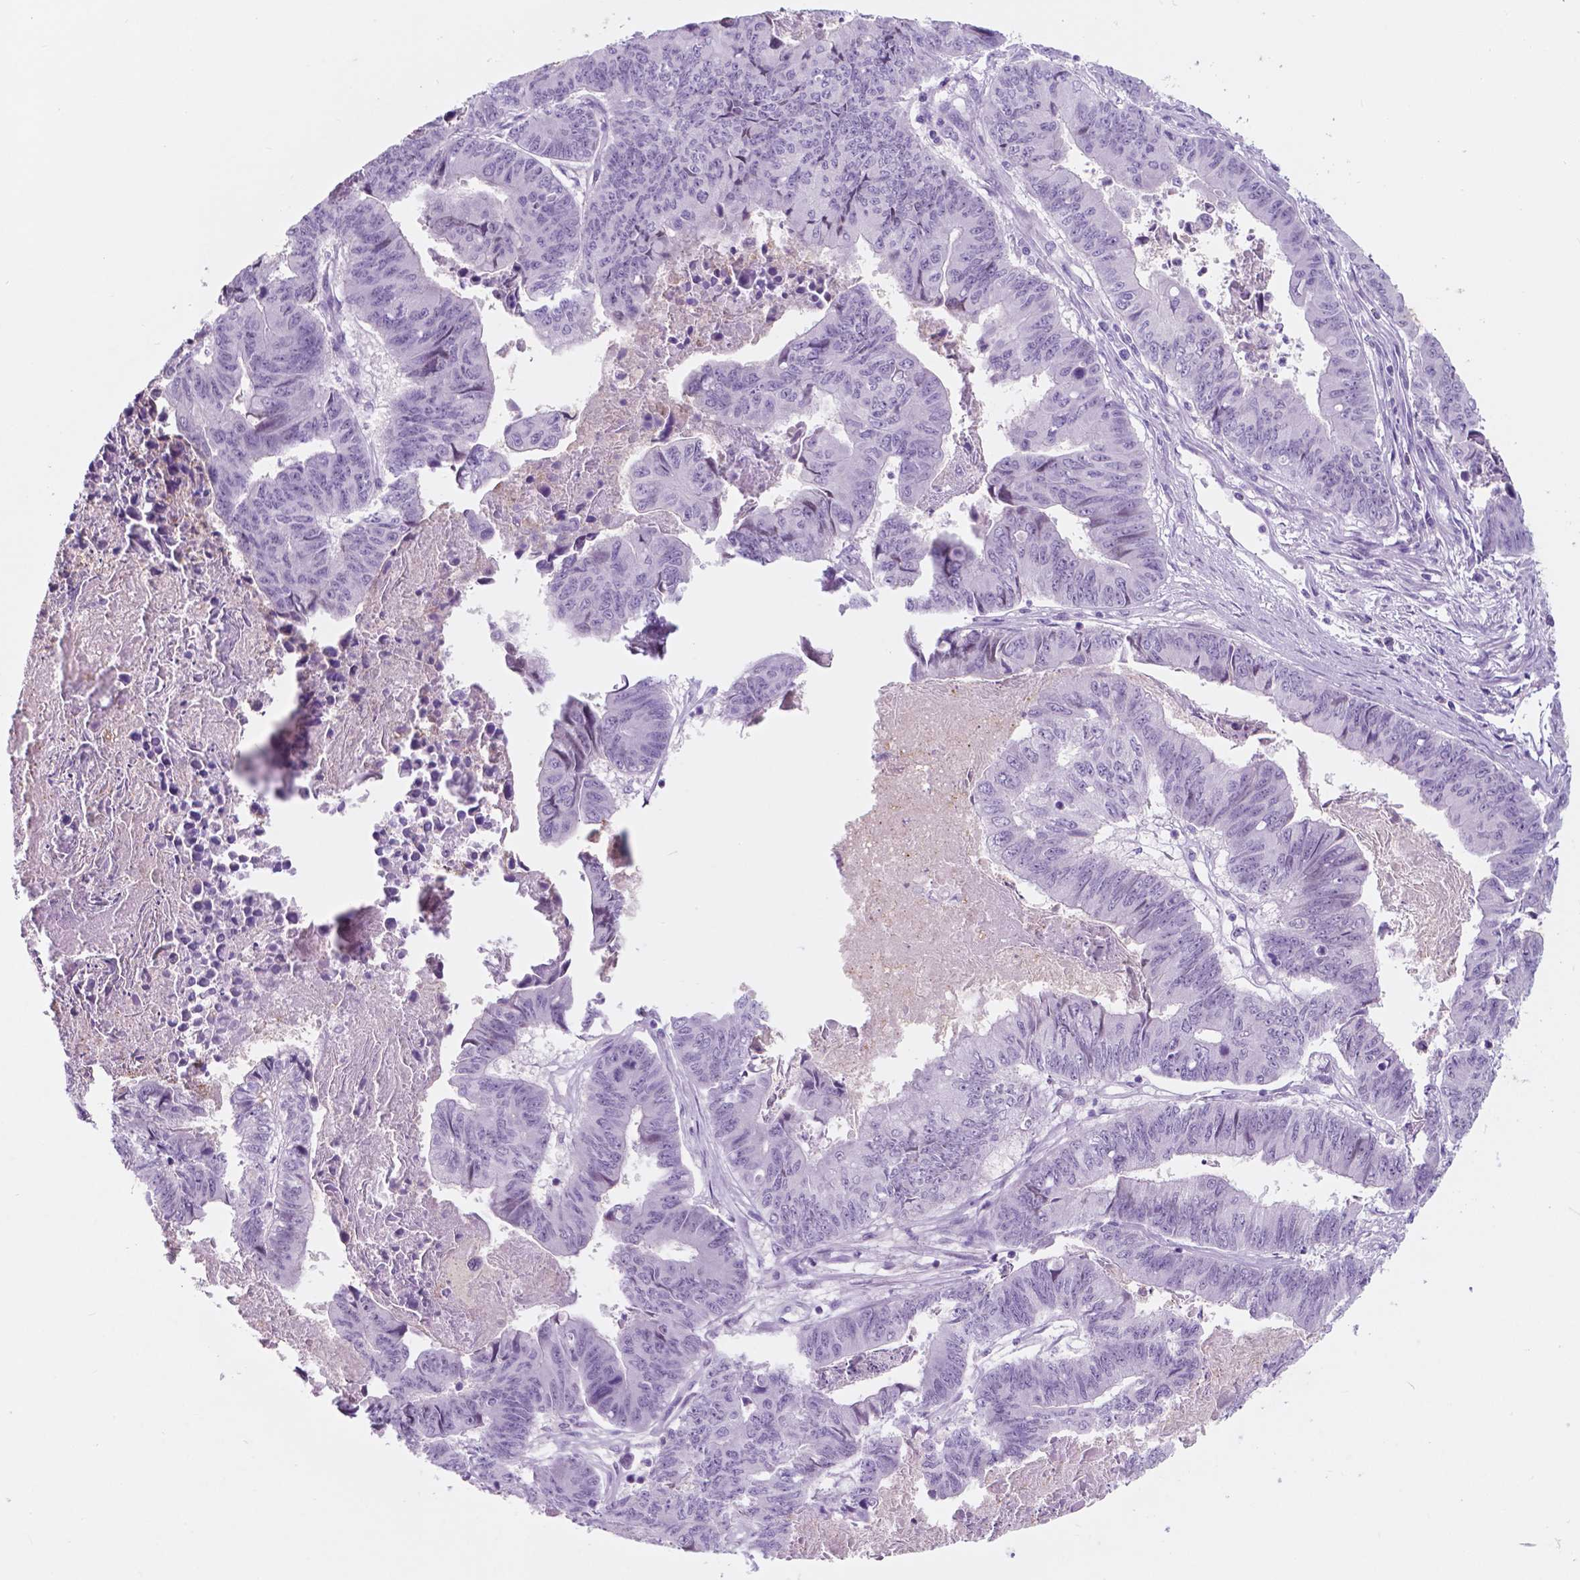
{"staining": {"intensity": "negative", "quantity": "none", "location": "none"}, "tissue": "stomach cancer", "cell_type": "Tumor cells", "image_type": "cancer", "snomed": [{"axis": "morphology", "description": "Adenocarcinoma, NOS"}, {"axis": "topography", "description": "Stomach, lower"}], "caption": "DAB (3,3'-diaminobenzidine) immunohistochemical staining of human stomach adenocarcinoma demonstrates no significant expression in tumor cells.", "gene": "CUZD1", "patient": {"sex": "male", "age": 77}}